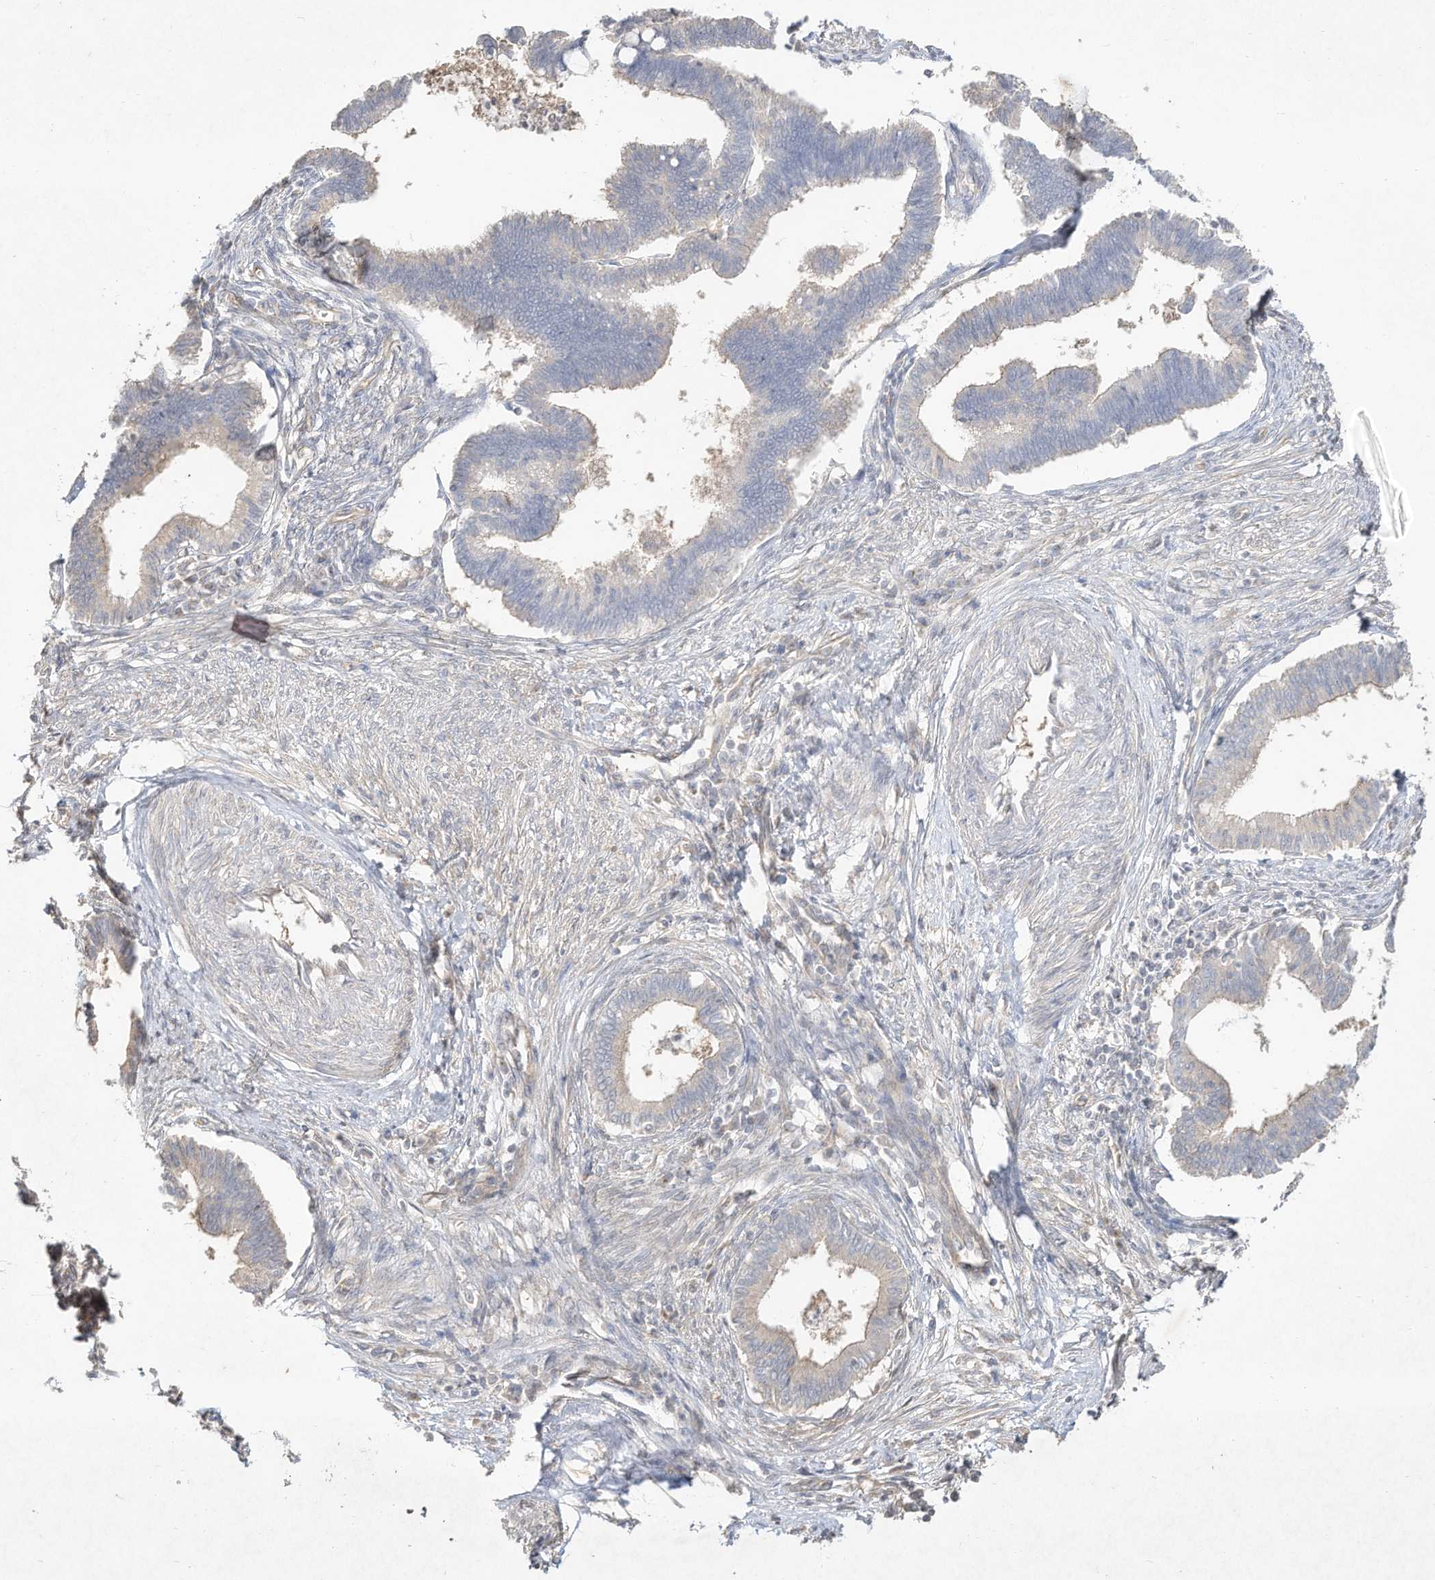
{"staining": {"intensity": "negative", "quantity": "none", "location": "none"}, "tissue": "cervical cancer", "cell_type": "Tumor cells", "image_type": "cancer", "snomed": [{"axis": "morphology", "description": "Adenocarcinoma, NOS"}, {"axis": "topography", "description": "Cervix"}], "caption": "Cervical adenocarcinoma was stained to show a protein in brown. There is no significant positivity in tumor cells.", "gene": "DYNC1I2", "patient": {"sex": "female", "age": 36}}